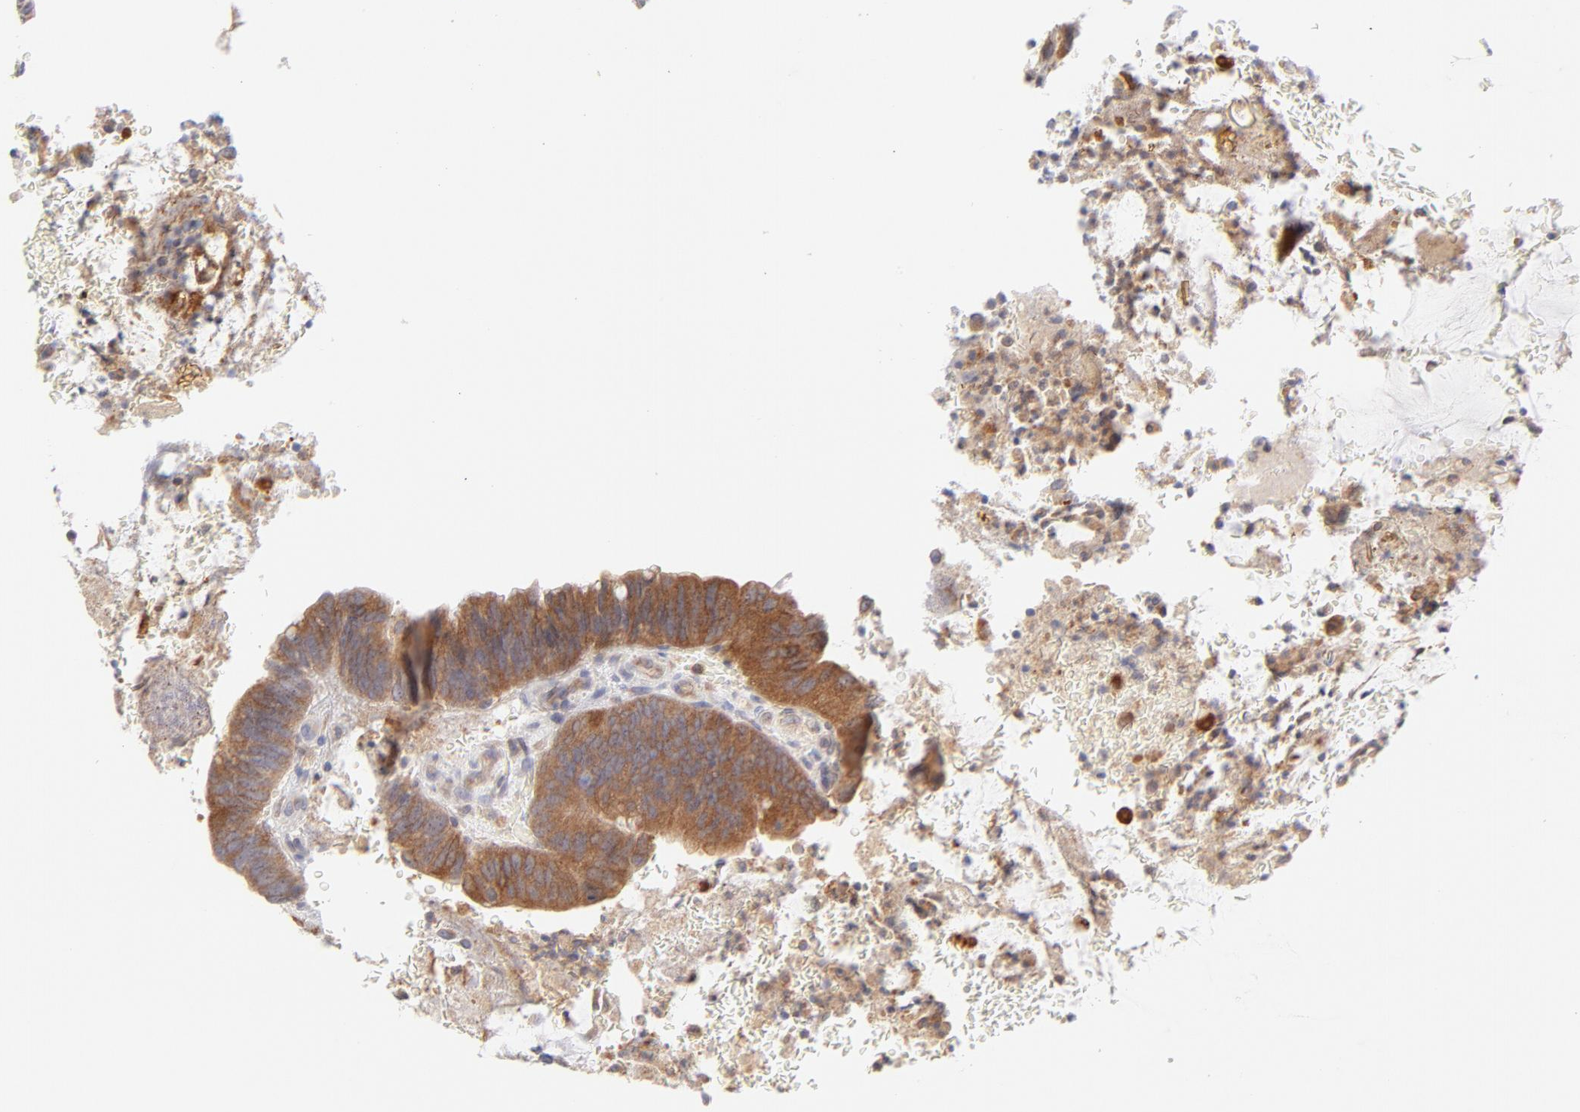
{"staining": {"intensity": "moderate", "quantity": ">75%", "location": "cytoplasmic/membranous"}, "tissue": "colorectal cancer", "cell_type": "Tumor cells", "image_type": "cancer", "snomed": [{"axis": "morphology", "description": "Normal tissue, NOS"}, {"axis": "morphology", "description": "Adenocarcinoma, NOS"}, {"axis": "topography", "description": "Rectum"}], "caption": "Brown immunohistochemical staining in human colorectal cancer exhibits moderate cytoplasmic/membranous positivity in approximately >75% of tumor cells.", "gene": "RPS6KA1", "patient": {"sex": "male", "age": 92}}